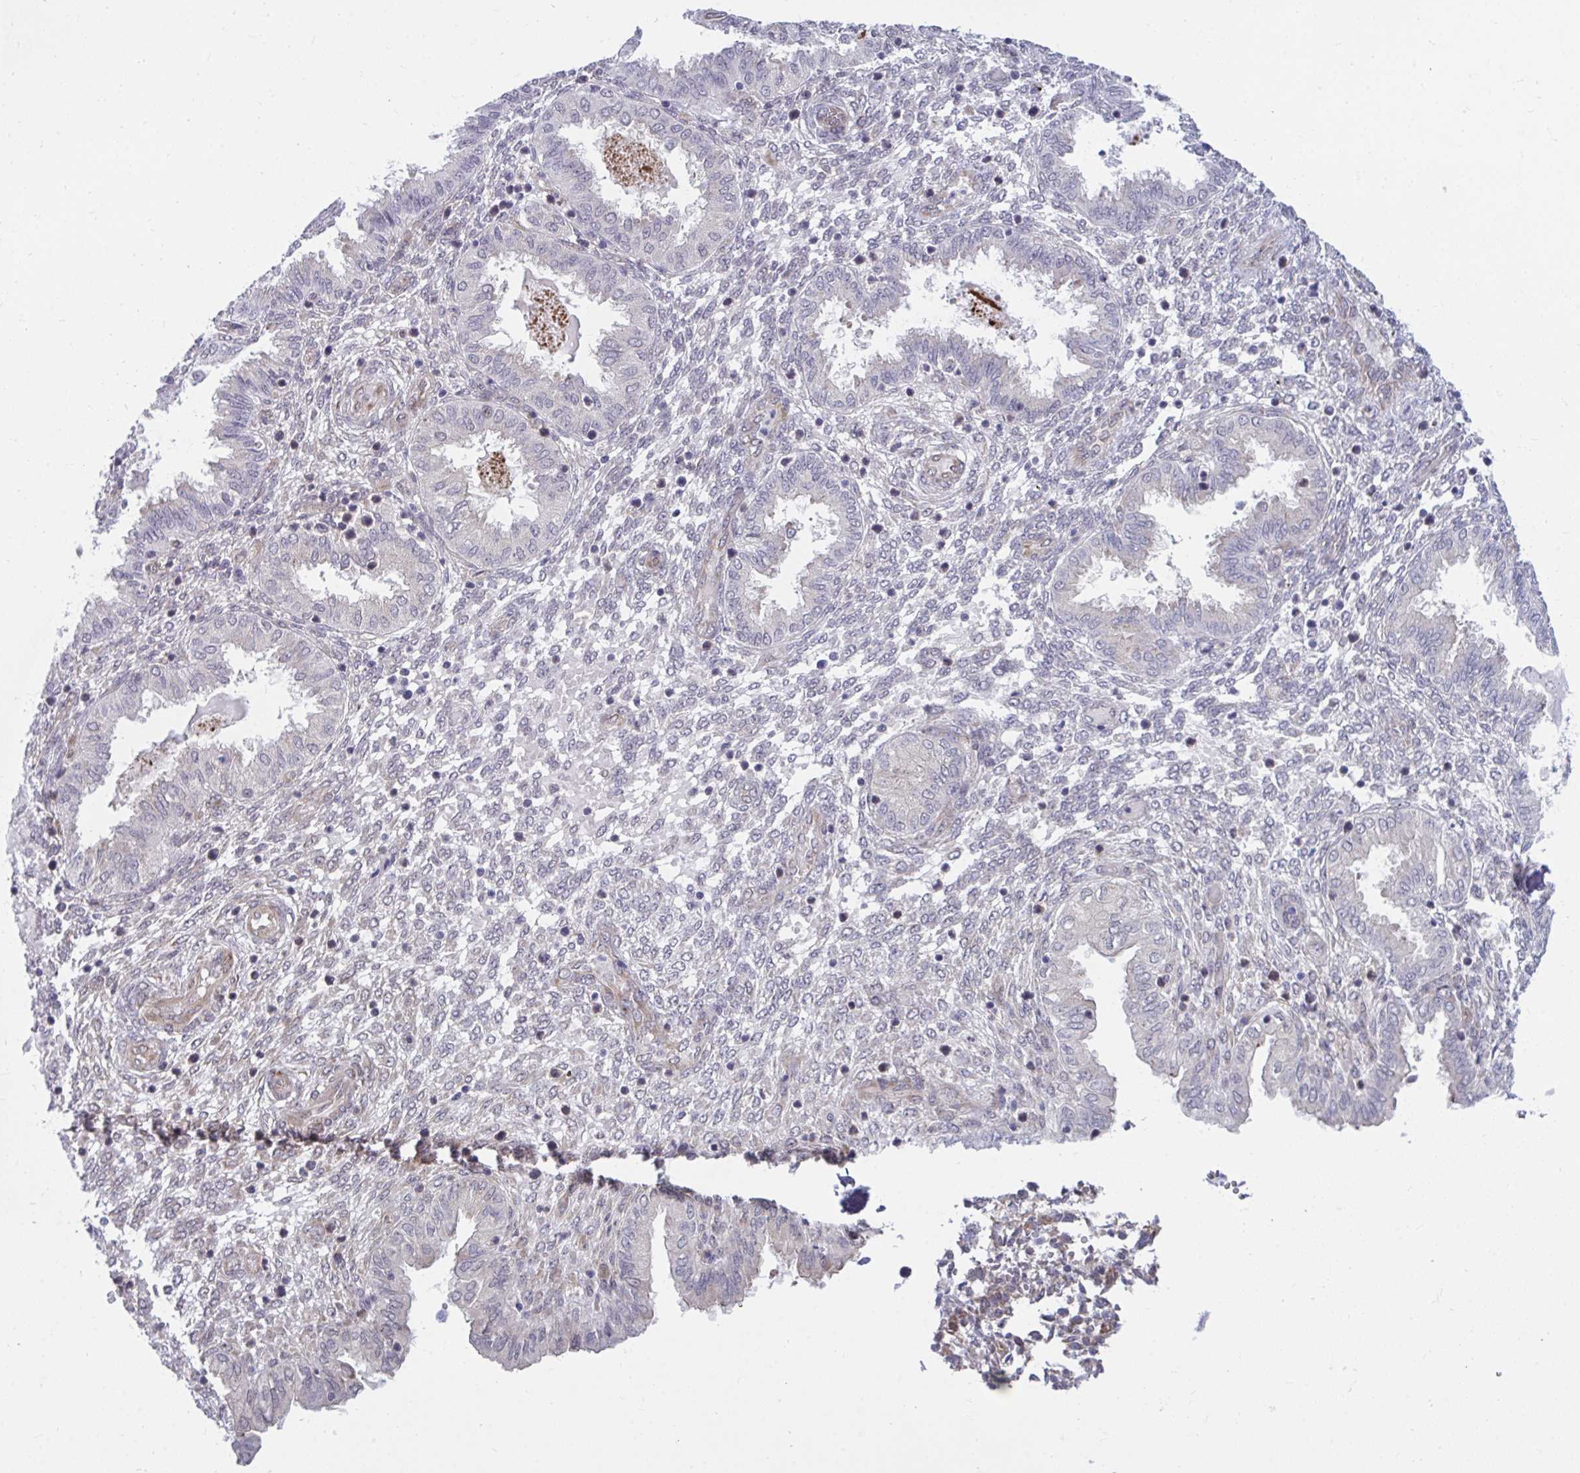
{"staining": {"intensity": "negative", "quantity": "none", "location": "none"}, "tissue": "endometrium", "cell_type": "Cells in endometrial stroma", "image_type": "normal", "snomed": [{"axis": "morphology", "description": "Normal tissue, NOS"}, {"axis": "topography", "description": "Endometrium"}], "caption": "Immunohistochemical staining of benign human endometrium exhibits no significant staining in cells in endometrial stroma.", "gene": "SELENON", "patient": {"sex": "female", "age": 33}}